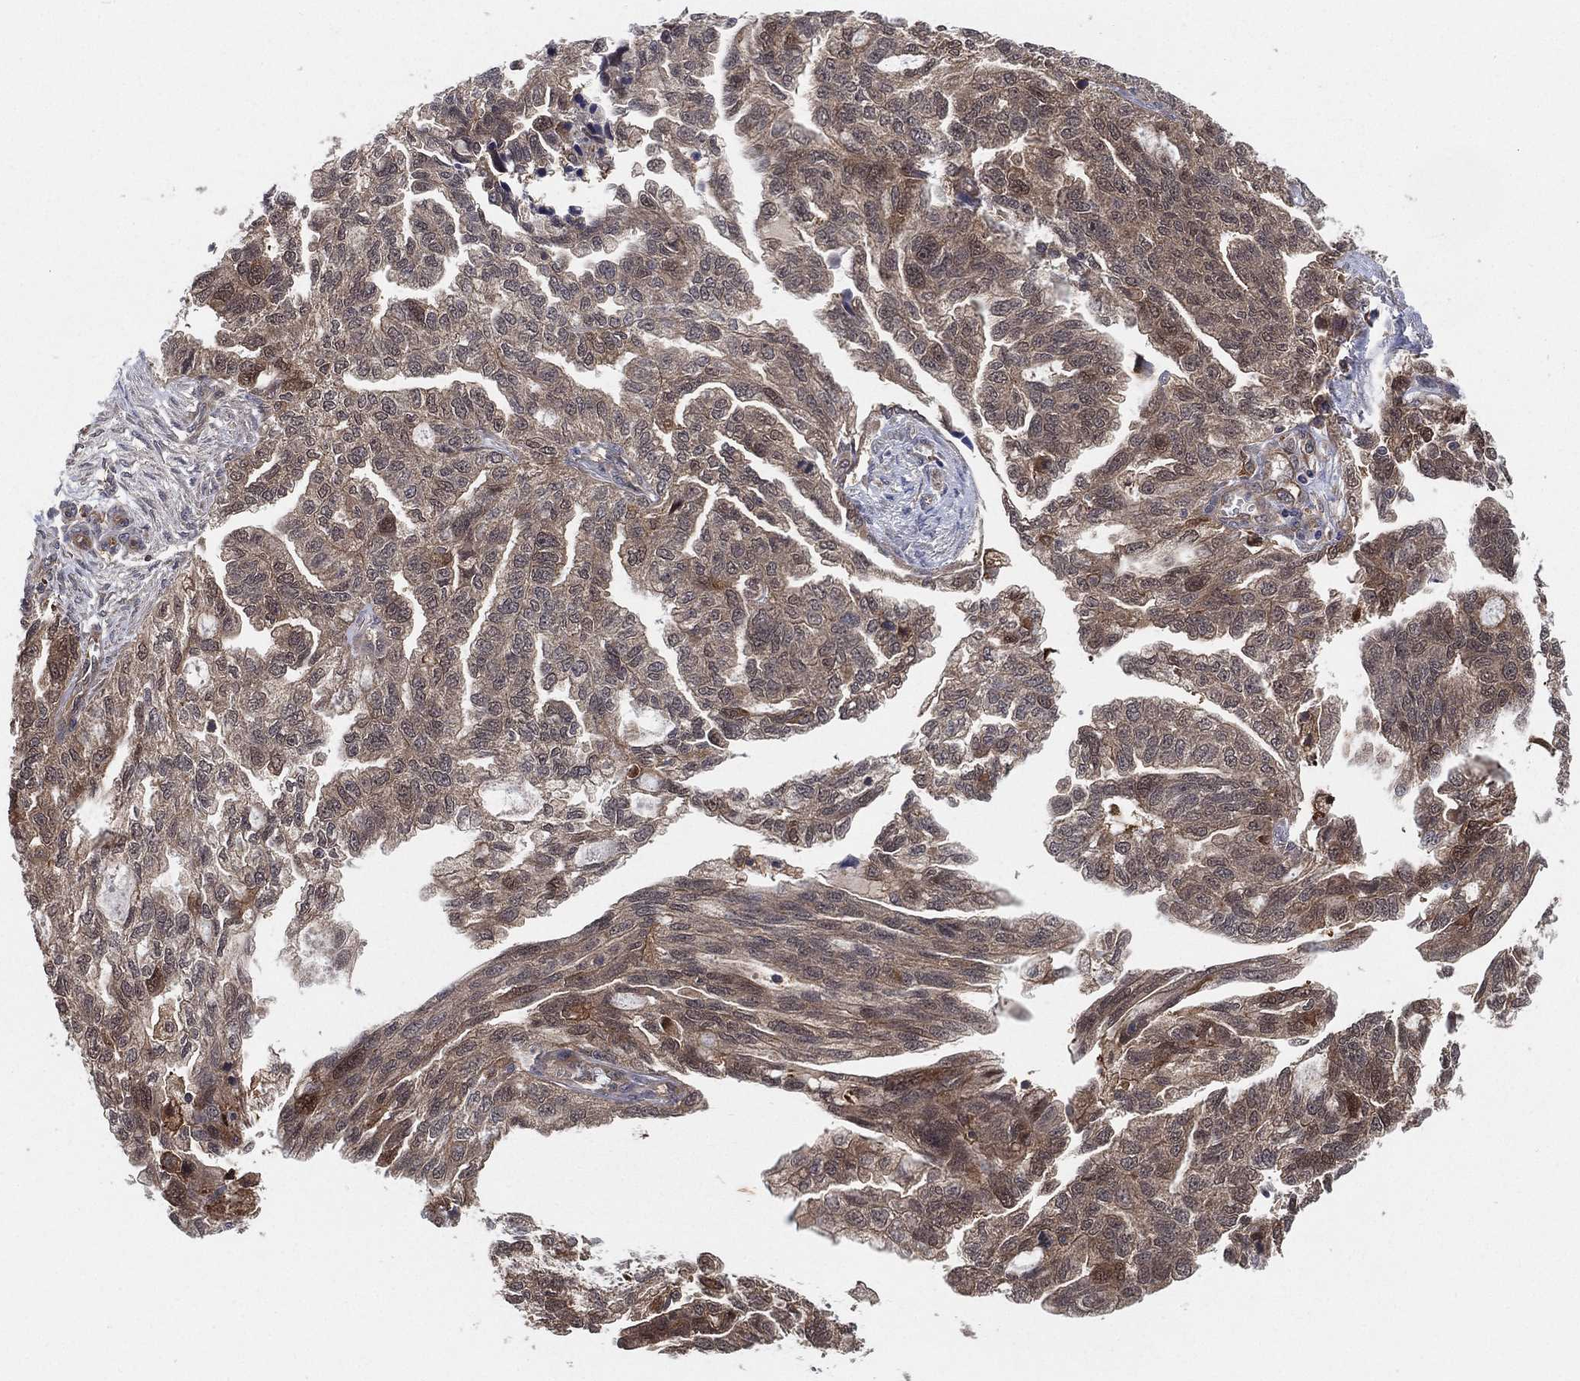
{"staining": {"intensity": "strong", "quantity": "<25%", "location": "cytoplasmic/membranous"}, "tissue": "ovarian cancer", "cell_type": "Tumor cells", "image_type": "cancer", "snomed": [{"axis": "morphology", "description": "Cystadenocarcinoma, serous, NOS"}, {"axis": "topography", "description": "Ovary"}], "caption": "There is medium levels of strong cytoplasmic/membranous positivity in tumor cells of ovarian cancer (serous cystadenocarcinoma), as demonstrated by immunohistochemical staining (brown color).", "gene": "PSMG4", "patient": {"sex": "female", "age": 51}}